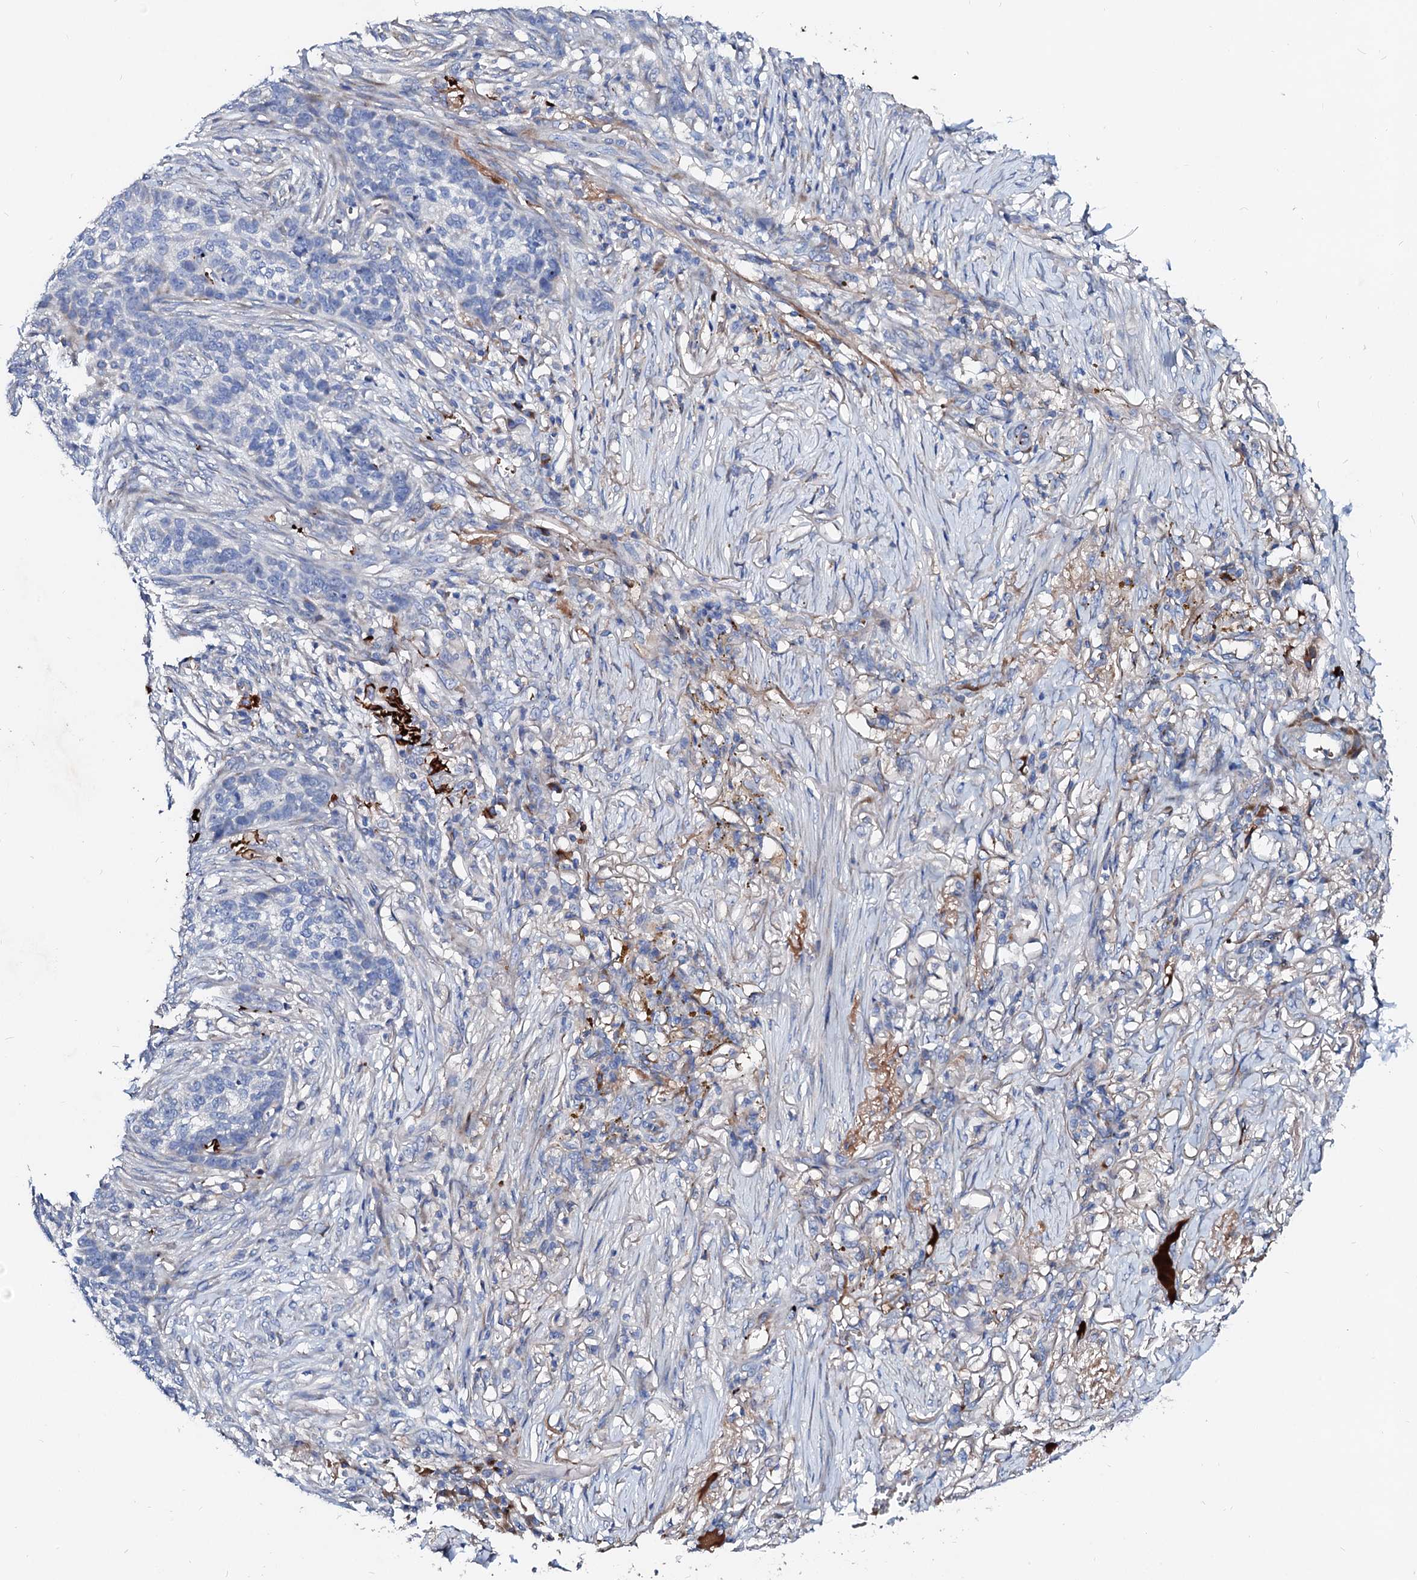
{"staining": {"intensity": "negative", "quantity": "none", "location": "none"}, "tissue": "skin cancer", "cell_type": "Tumor cells", "image_type": "cancer", "snomed": [{"axis": "morphology", "description": "Basal cell carcinoma"}, {"axis": "topography", "description": "Skin"}], "caption": "Tumor cells are negative for protein expression in human basal cell carcinoma (skin).", "gene": "SLC10A7", "patient": {"sex": "male", "age": 85}}